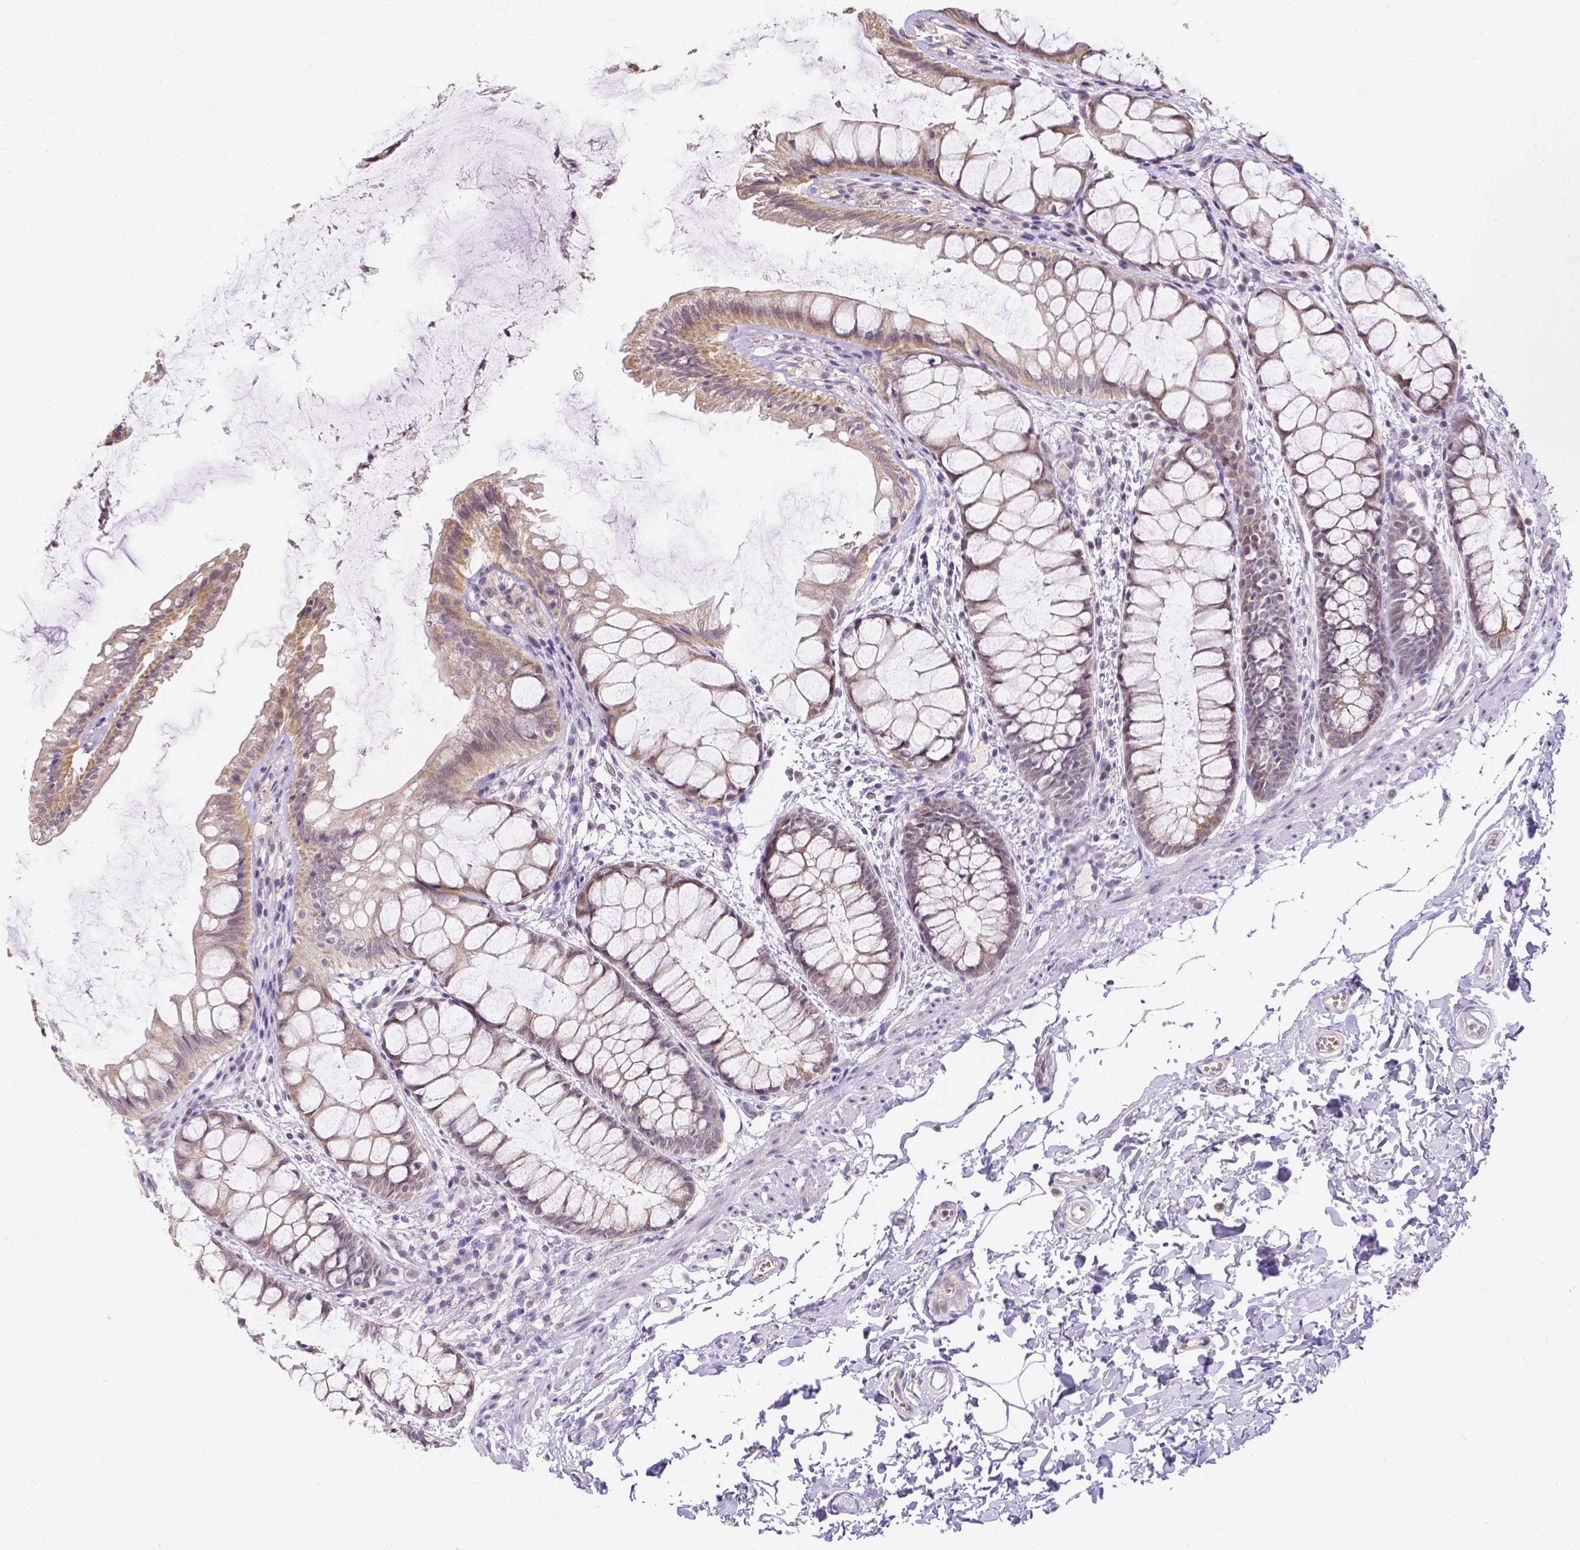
{"staining": {"intensity": "moderate", "quantity": ">75%", "location": "cytoplasmic/membranous"}, "tissue": "rectum", "cell_type": "Glandular cells", "image_type": "normal", "snomed": [{"axis": "morphology", "description": "Normal tissue, NOS"}, {"axis": "topography", "description": "Rectum"}], "caption": "Moderate cytoplasmic/membranous protein positivity is seen in approximately >75% of glandular cells in rectum. (DAB = brown stain, brightfield microscopy at high magnification).", "gene": "ZNF280B", "patient": {"sex": "female", "age": 62}}